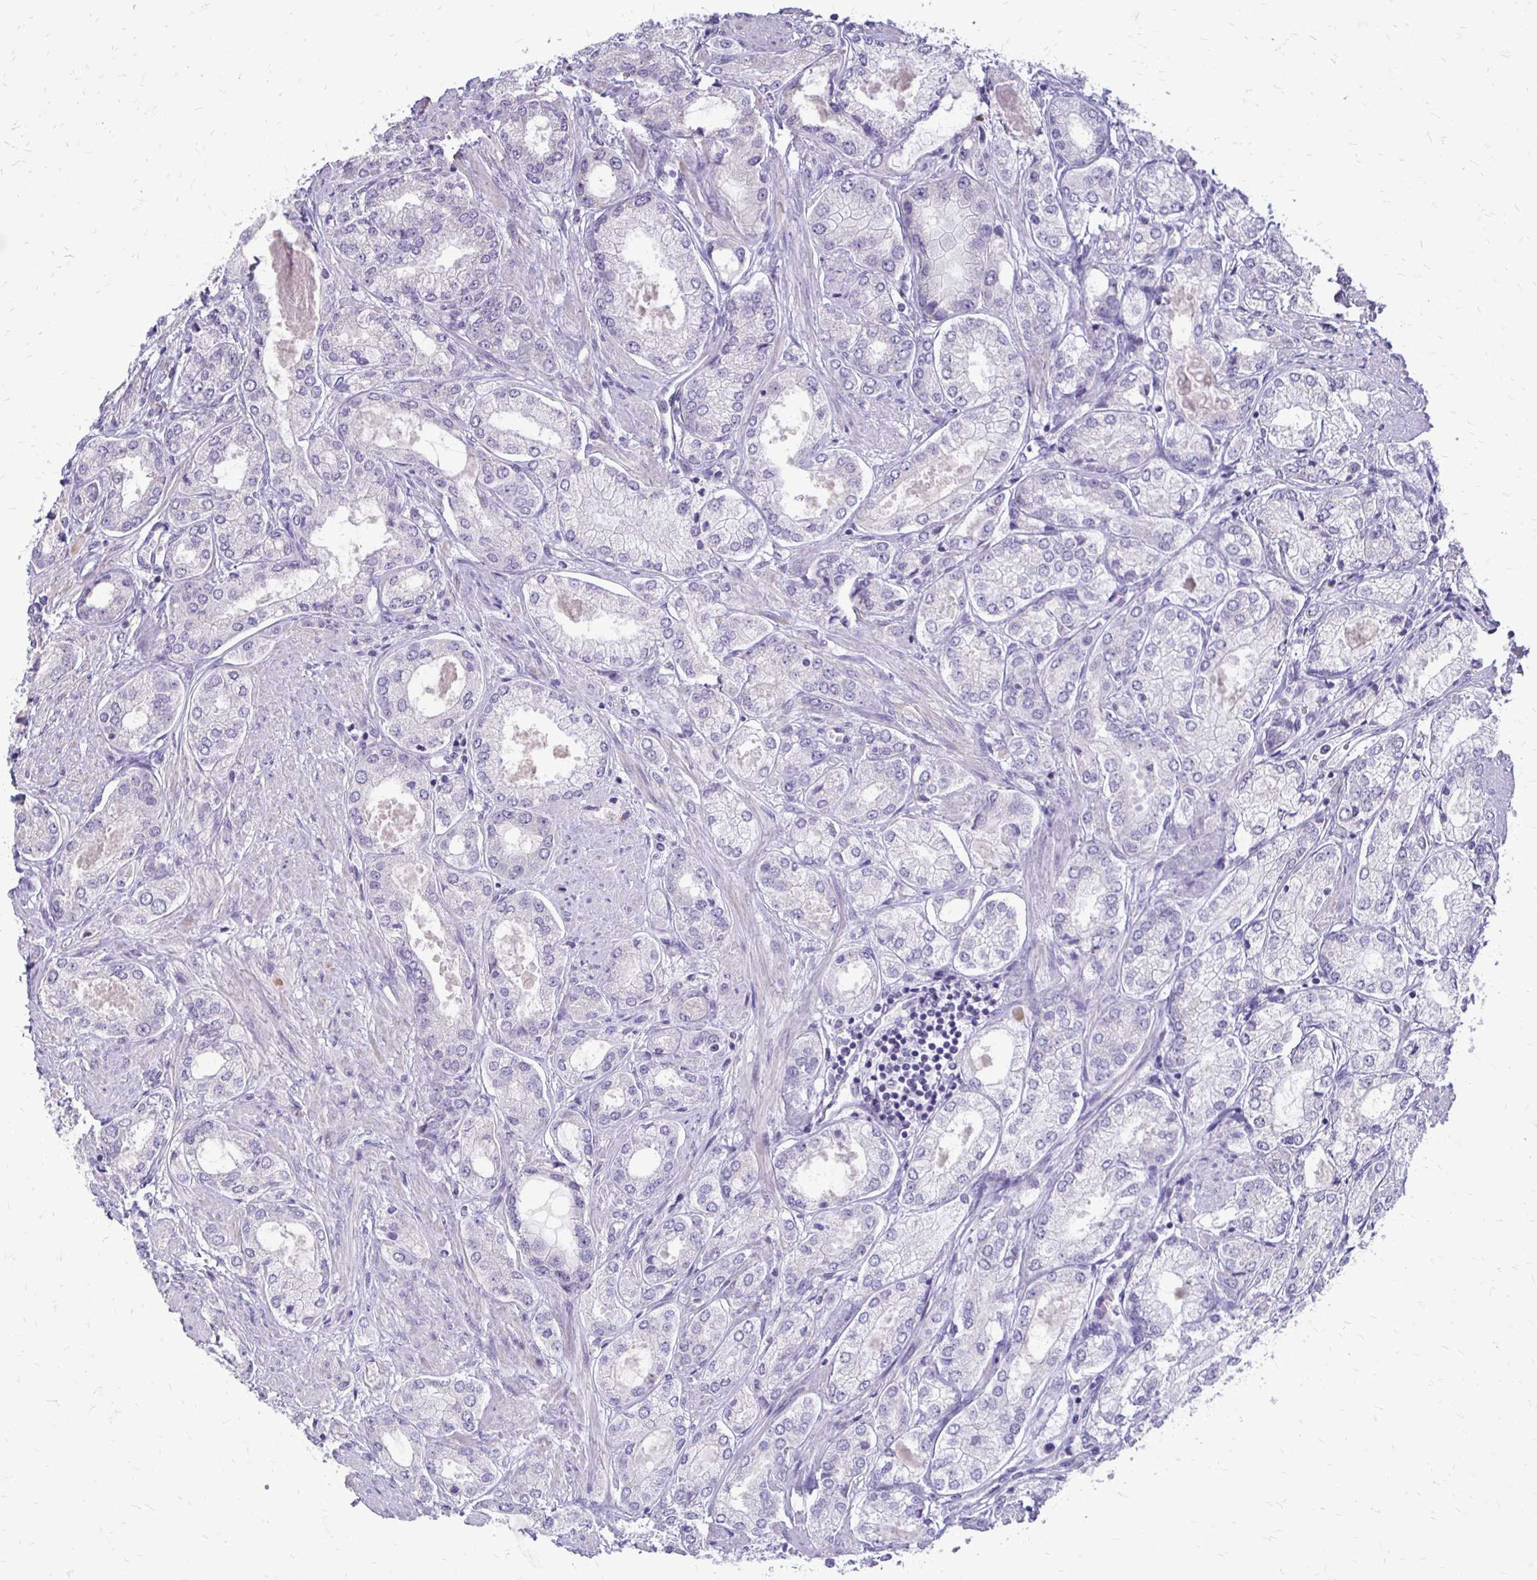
{"staining": {"intensity": "negative", "quantity": "none", "location": "none"}, "tissue": "prostate cancer", "cell_type": "Tumor cells", "image_type": "cancer", "snomed": [{"axis": "morphology", "description": "Adenocarcinoma, High grade"}, {"axis": "topography", "description": "Prostate"}], "caption": "This is an immunohistochemistry (IHC) photomicrograph of adenocarcinoma (high-grade) (prostate). There is no staining in tumor cells.", "gene": "ALPG", "patient": {"sex": "male", "age": 68}}